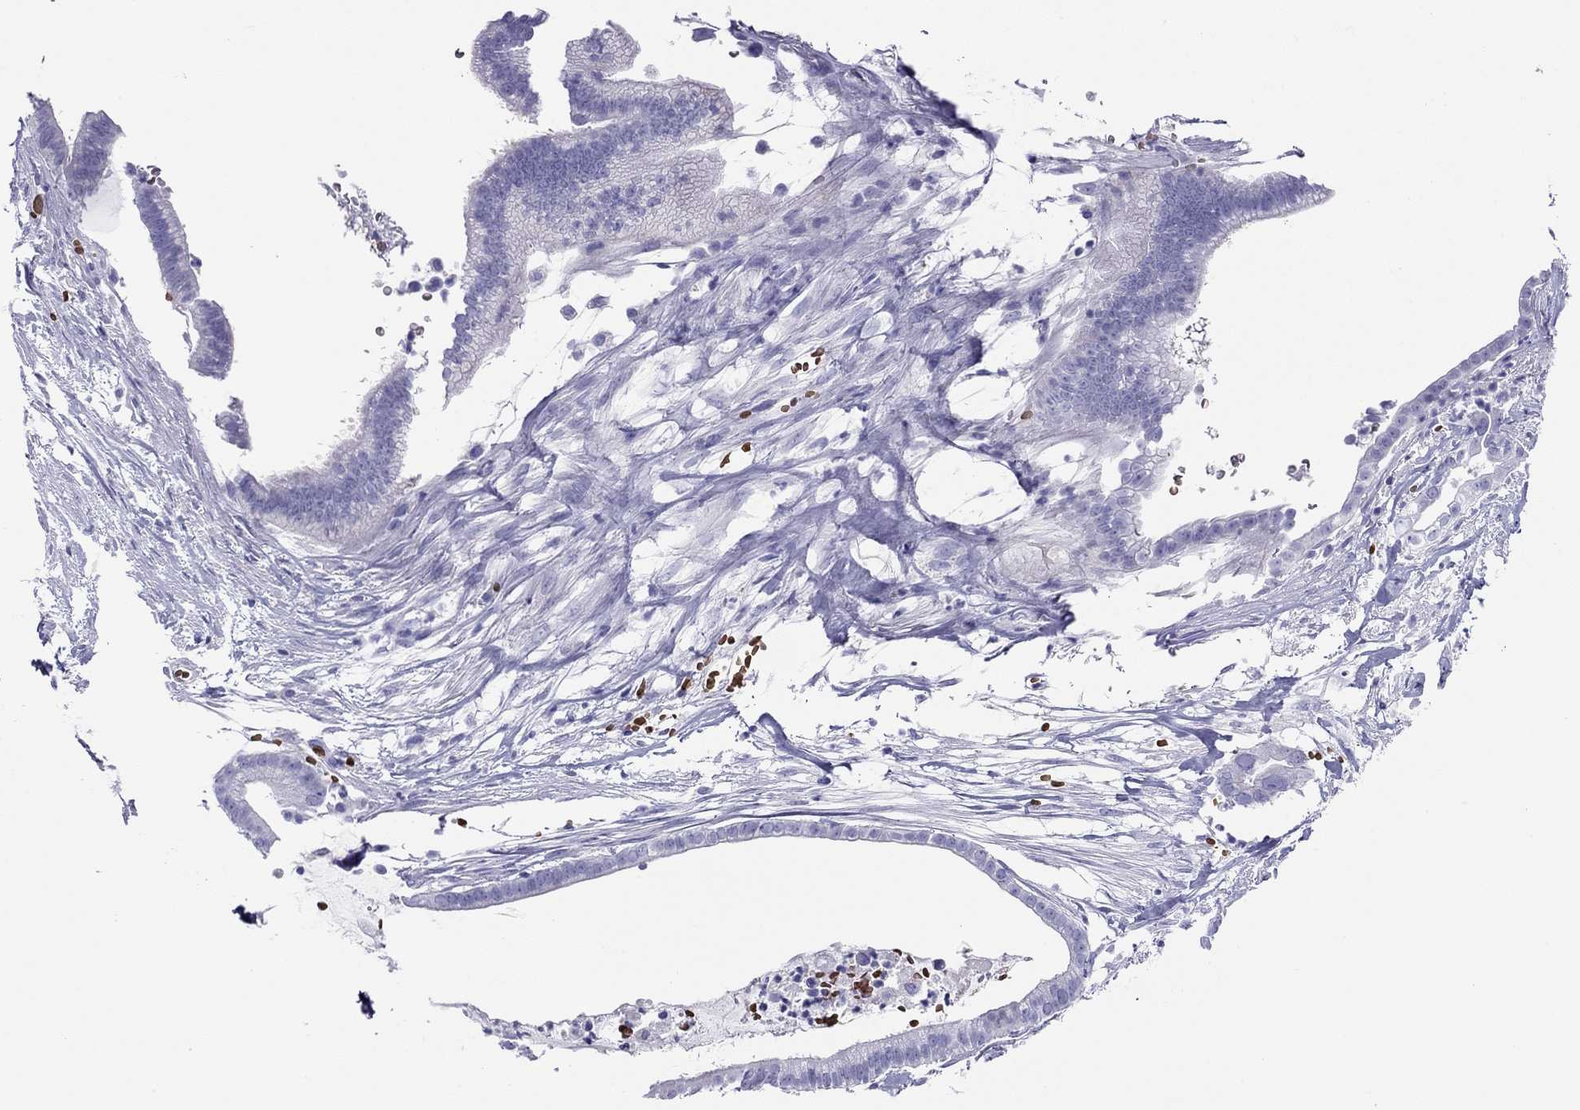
{"staining": {"intensity": "negative", "quantity": "none", "location": "none"}, "tissue": "pancreatic cancer", "cell_type": "Tumor cells", "image_type": "cancer", "snomed": [{"axis": "morphology", "description": "Adenocarcinoma, NOS"}, {"axis": "topography", "description": "Pancreas"}], "caption": "DAB immunohistochemical staining of adenocarcinoma (pancreatic) displays no significant expression in tumor cells. (Stains: DAB (3,3'-diaminobenzidine) immunohistochemistry (IHC) with hematoxylin counter stain, Microscopy: brightfield microscopy at high magnification).", "gene": "PTPRN", "patient": {"sex": "male", "age": 61}}